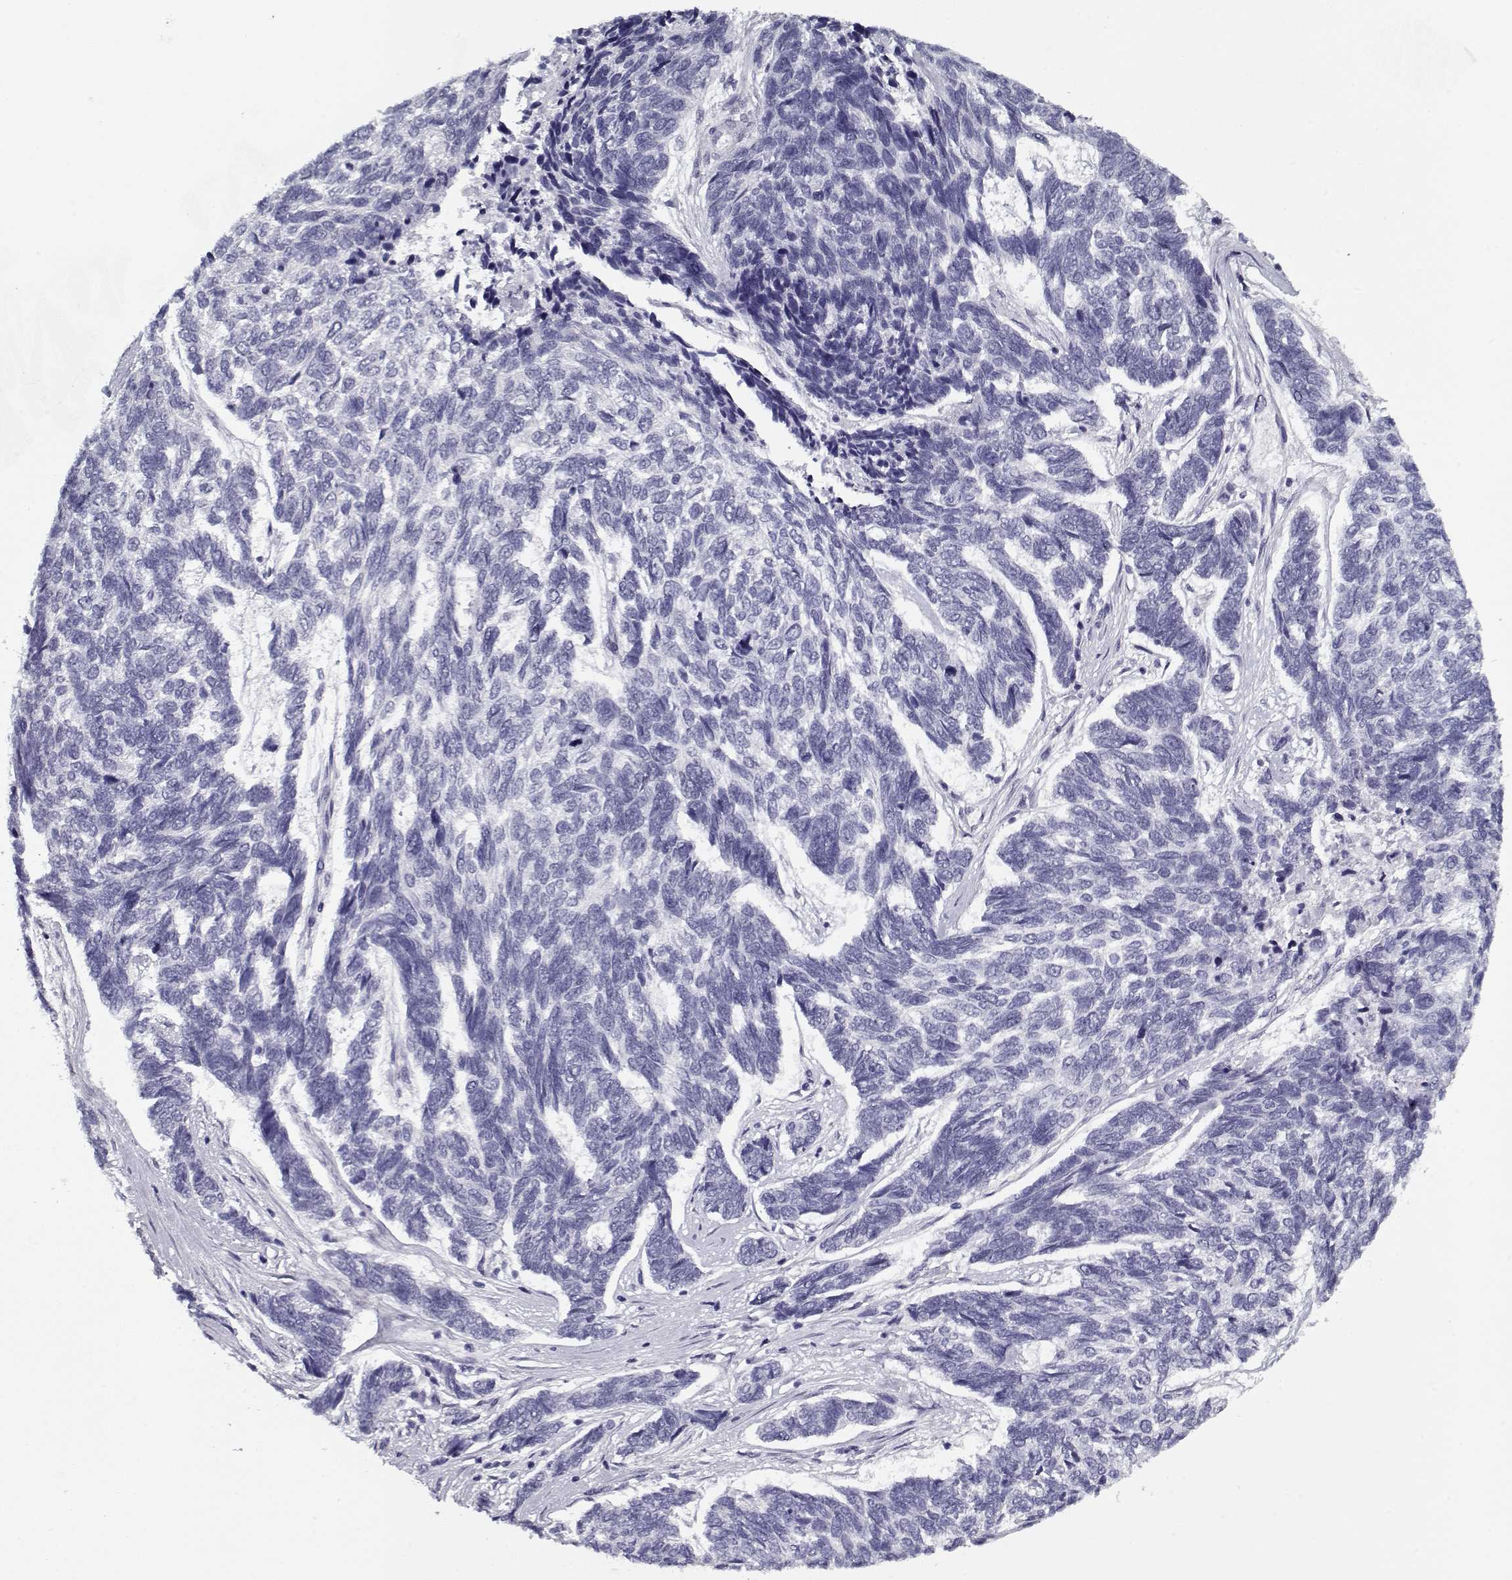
{"staining": {"intensity": "negative", "quantity": "none", "location": "none"}, "tissue": "skin cancer", "cell_type": "Tumor cells", "image_type": "cancer", "snomed": [{"axis": "morphology", "description": "Basal cell carcinoma"}, {"axis": "topography", "description": "Skin"}], "caption": "Immunohistochemistry of human skin basal cell carcinoma reveals no staining in tumor cells.", "gene": "RNF32", "patient": {"sex": "female", "age": 65}}